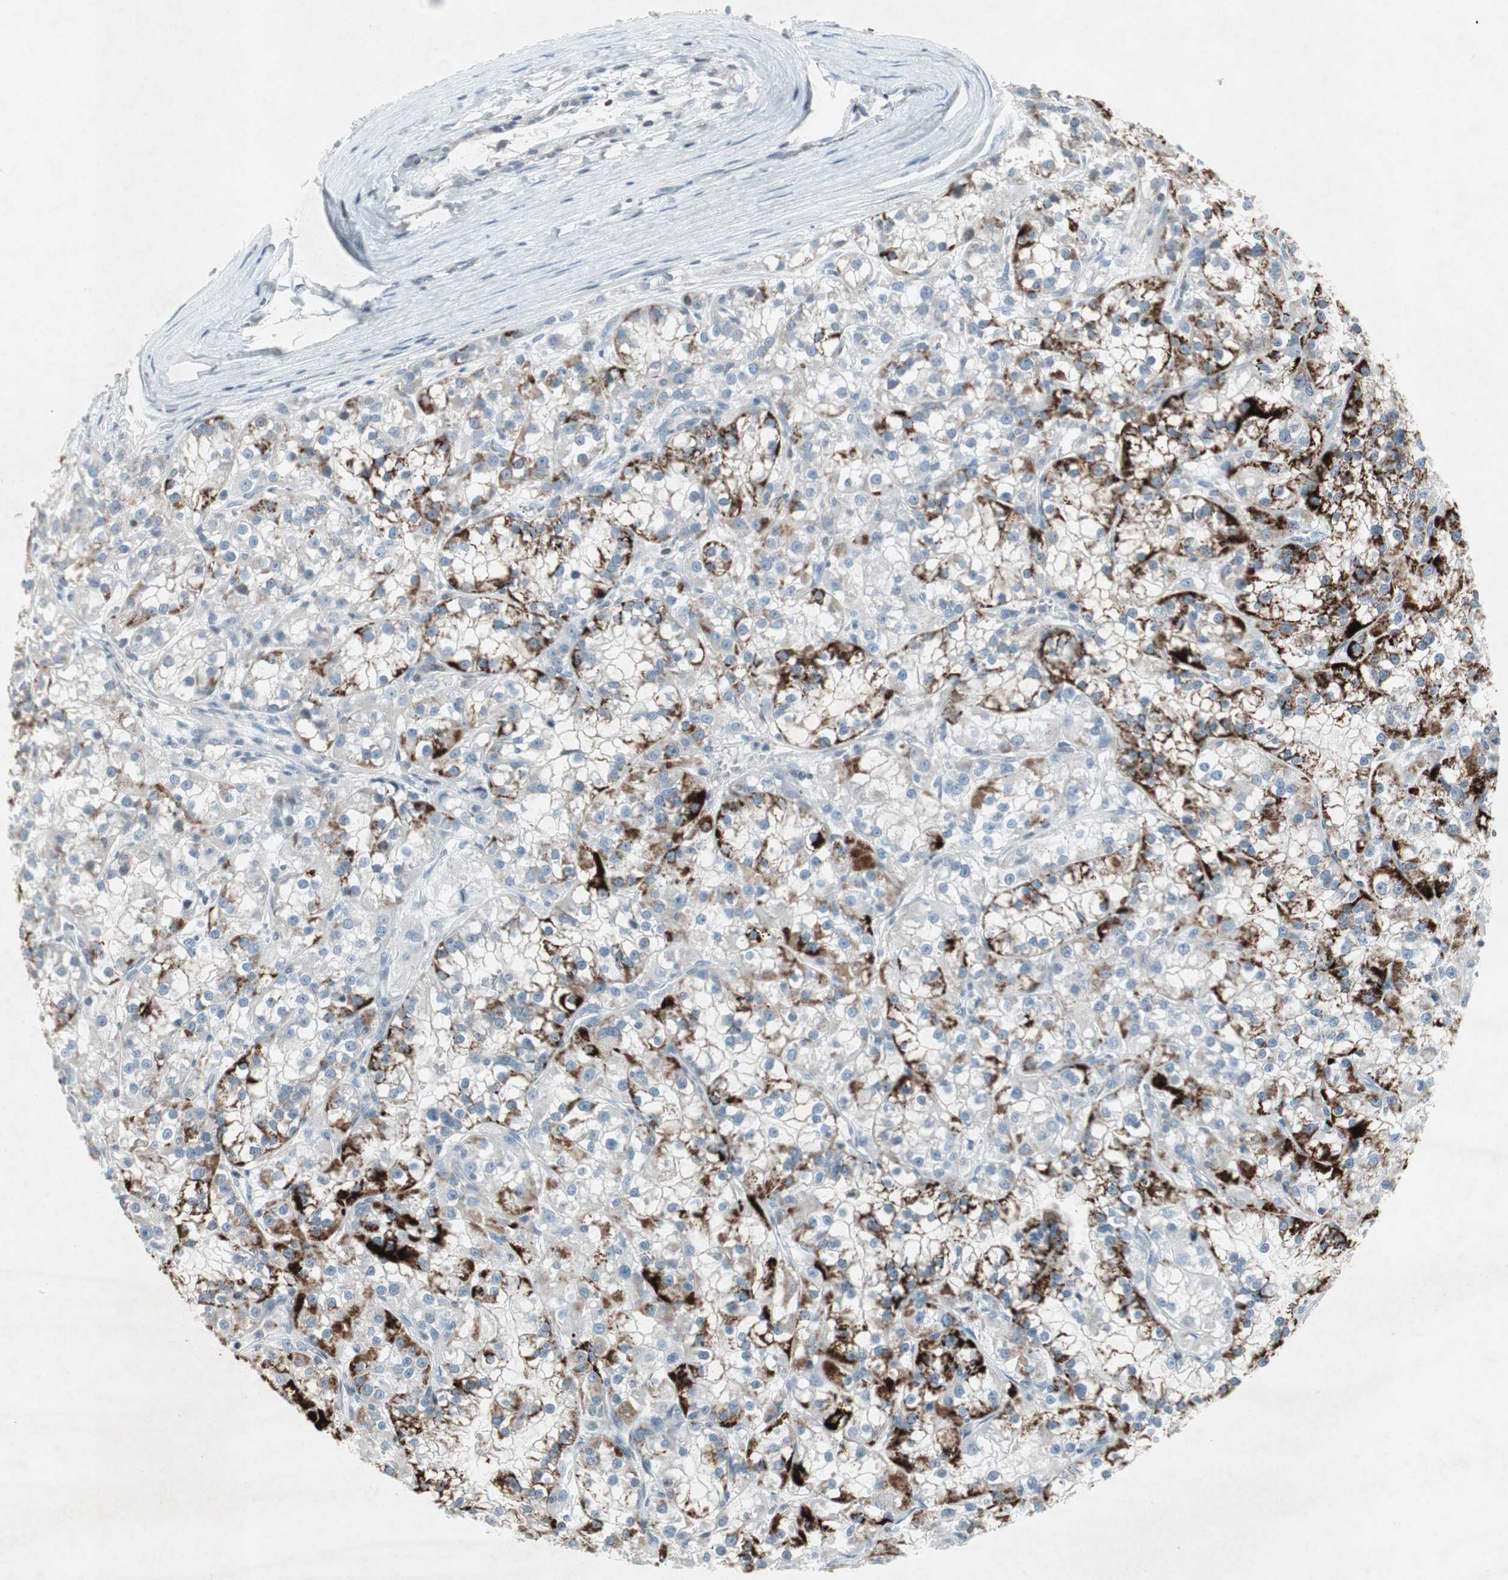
{"staining": {"intensity": "strong", "quantity": "25%-75%", "location": "cytoplasmic/membranous"}, "tissue": "renal cancer", "cell_type": "Tumor cells", "image_type": "cancer", "snomed": [{"axis": "morphology", "description": "Adenocarcinoma, NOS"}, {"axis": "topography", "description": "Kidney"}], "caption": "Protein analysis of adenocarcinoma (renal) tissue shows strong cytoplasmic/membranous staining in about 25%-75% of tumor cells.", "gene": "ARG2", "patient": {"sex": "female", "age": 52}}